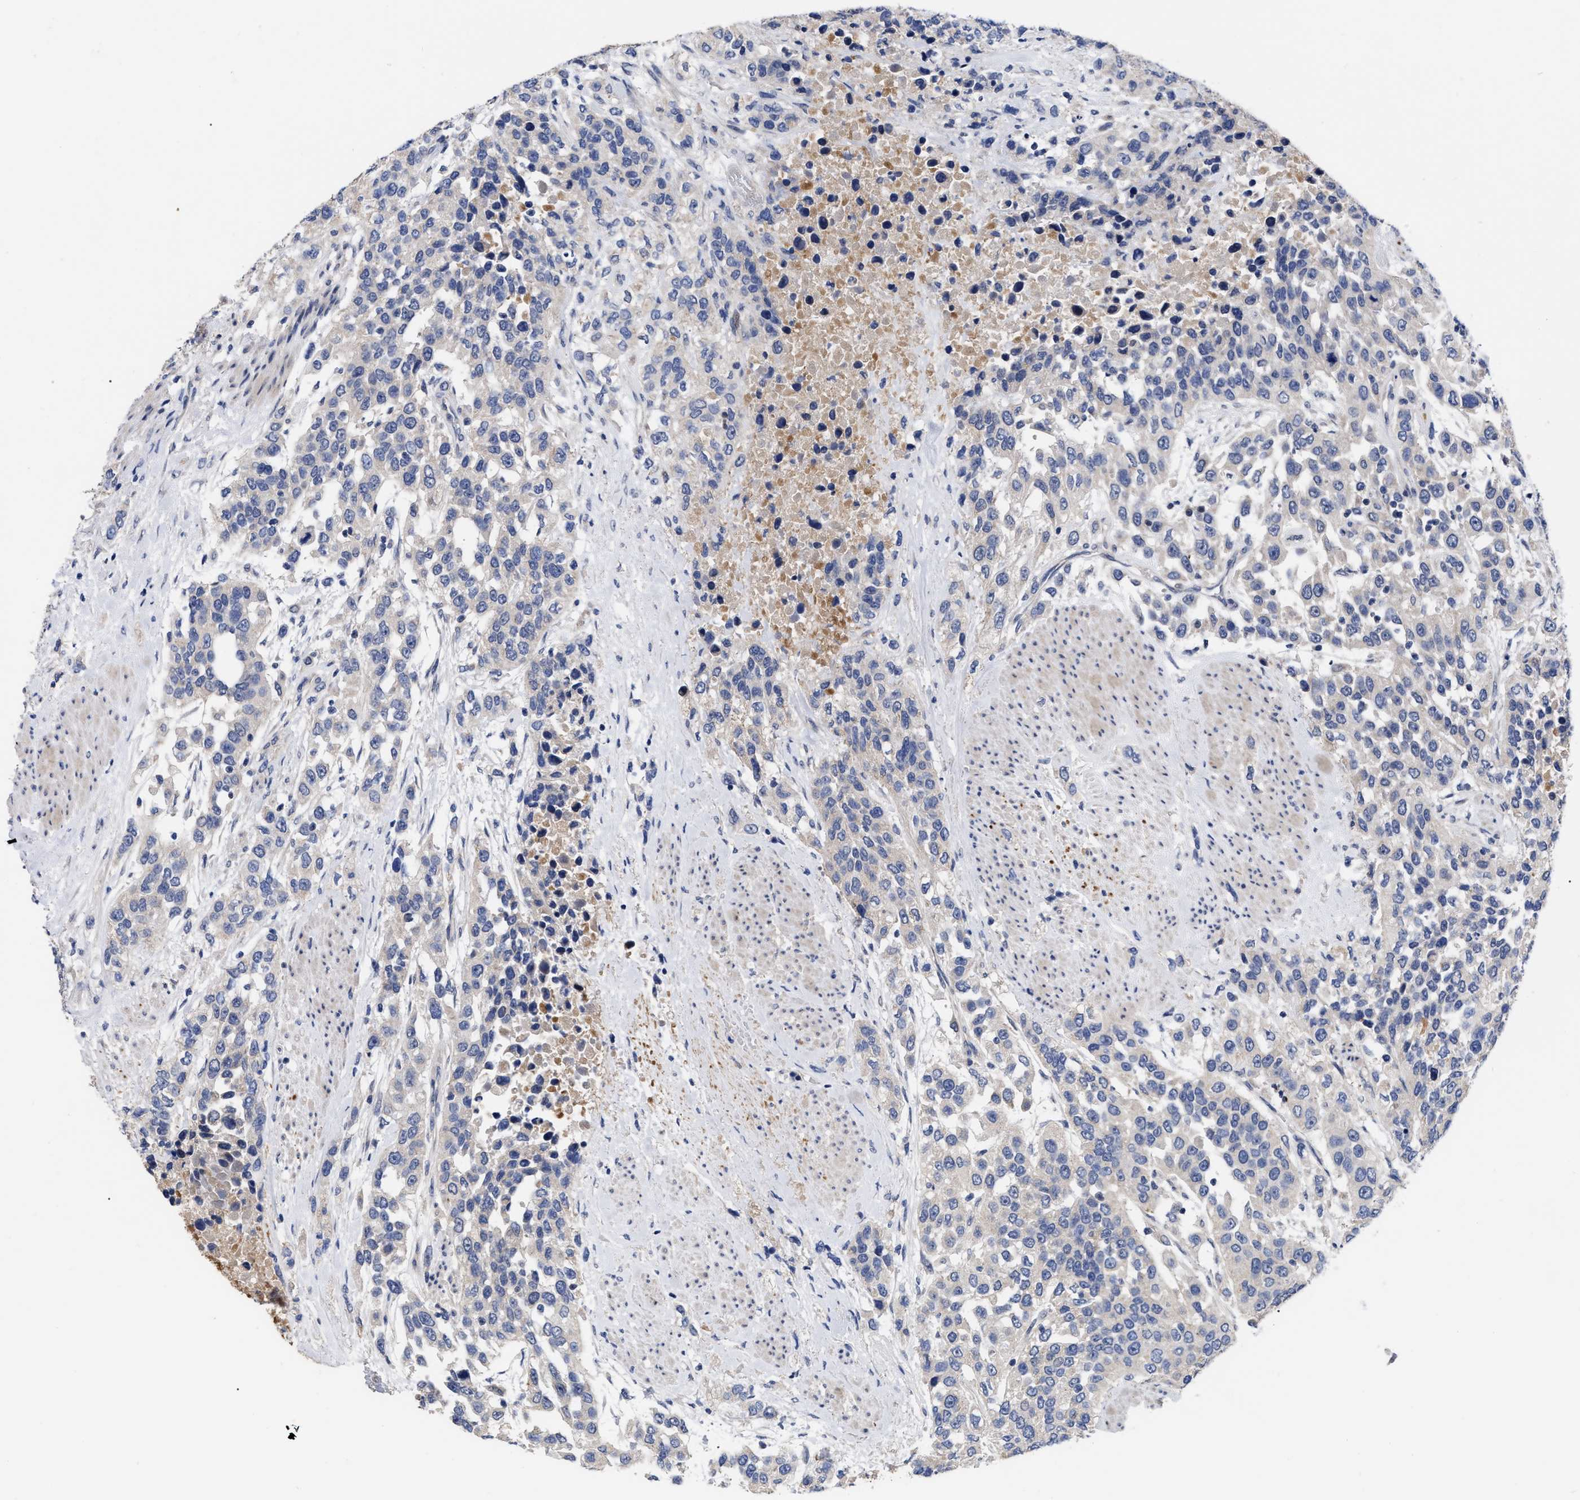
{"staining": {"intensity": "negative", "quantity": "none", "location": "none"}, "tissue": "urothelial cancer", "cell_type": "Tumor cells", "image_type": "cancer", "snomed": [{"axis": "morphology", "description": "Urothelial carcinoma, High grade"}, {"axis": "topography", "description": "Urinary bladder"}], "caption": "DAB immunohistochemical staining of human high-grade urothelial carcinoma displays no significant staining in tumor cells. (DAB (3,3'-diaminobenzidine) immunohistochemistry (IHC) with hematoxylin counter stain).", "gene": "CCN5", "patient": {"sex": "female", "age": 80}}